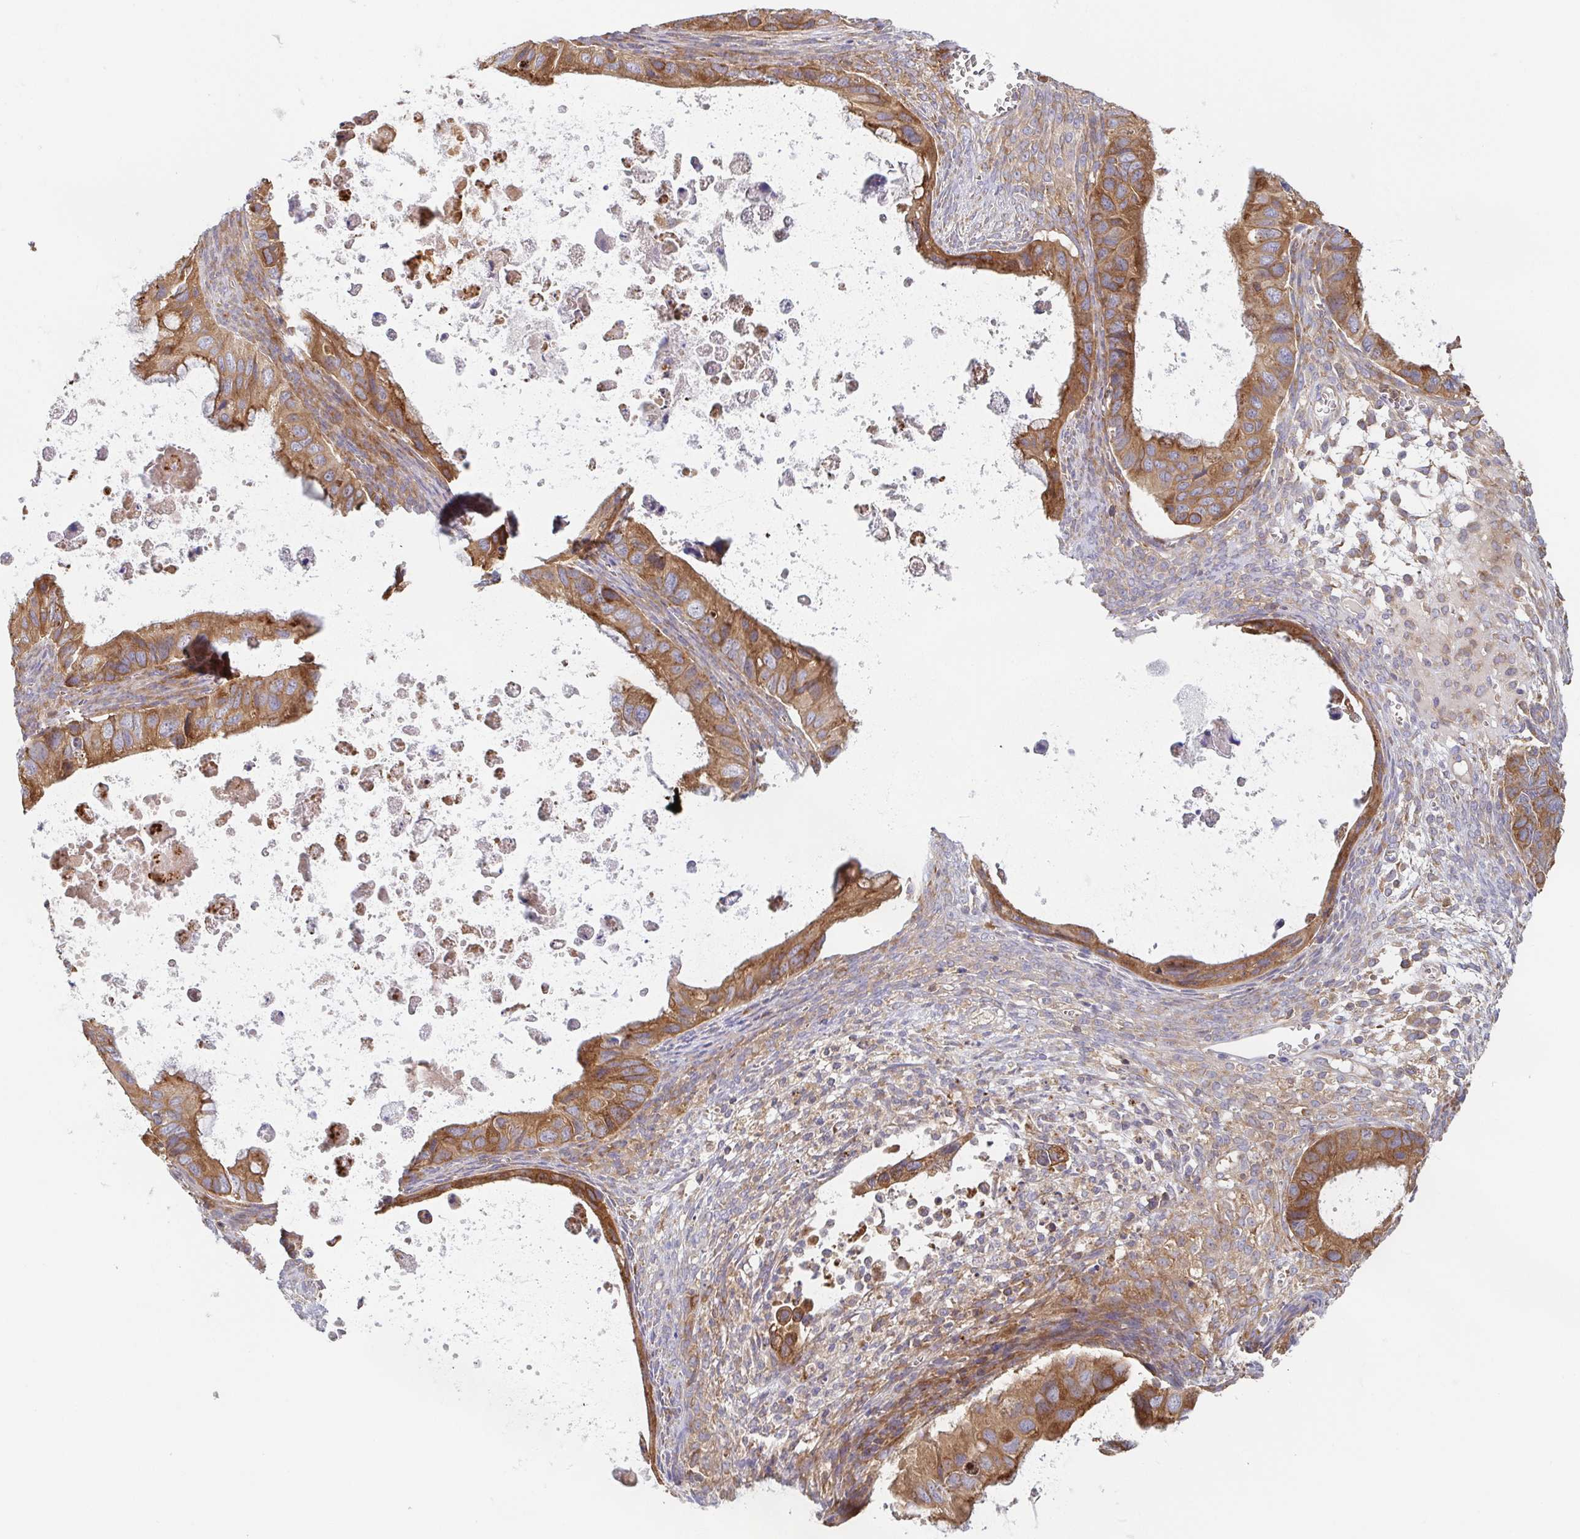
{"staining": {"intensity": "moderate", "quantity": ">75%", "location": "cytoplasmic/membranous"}, "tissue": "ovarian cancer", "cell_type": "Tumor cells", "image_type": "cancer", "snomed": [{"axis": "morphology", "description": "Cystadenocarcinoma, mucinous, NOS"}, {"axis": "topography", "description": "Ovary"}], "caption": "Immunohistochemical staining of ovarian cancer displays moderate cytoplasmic/membranous protein expression in about >75% of tumor cells. The staining was performed using DAB, with brown indicating positive protein expression. Nuclei are stained blue with hematoxylin.", "gene": "TUFT1", "patient": {"sex": "female", "age": 64}}